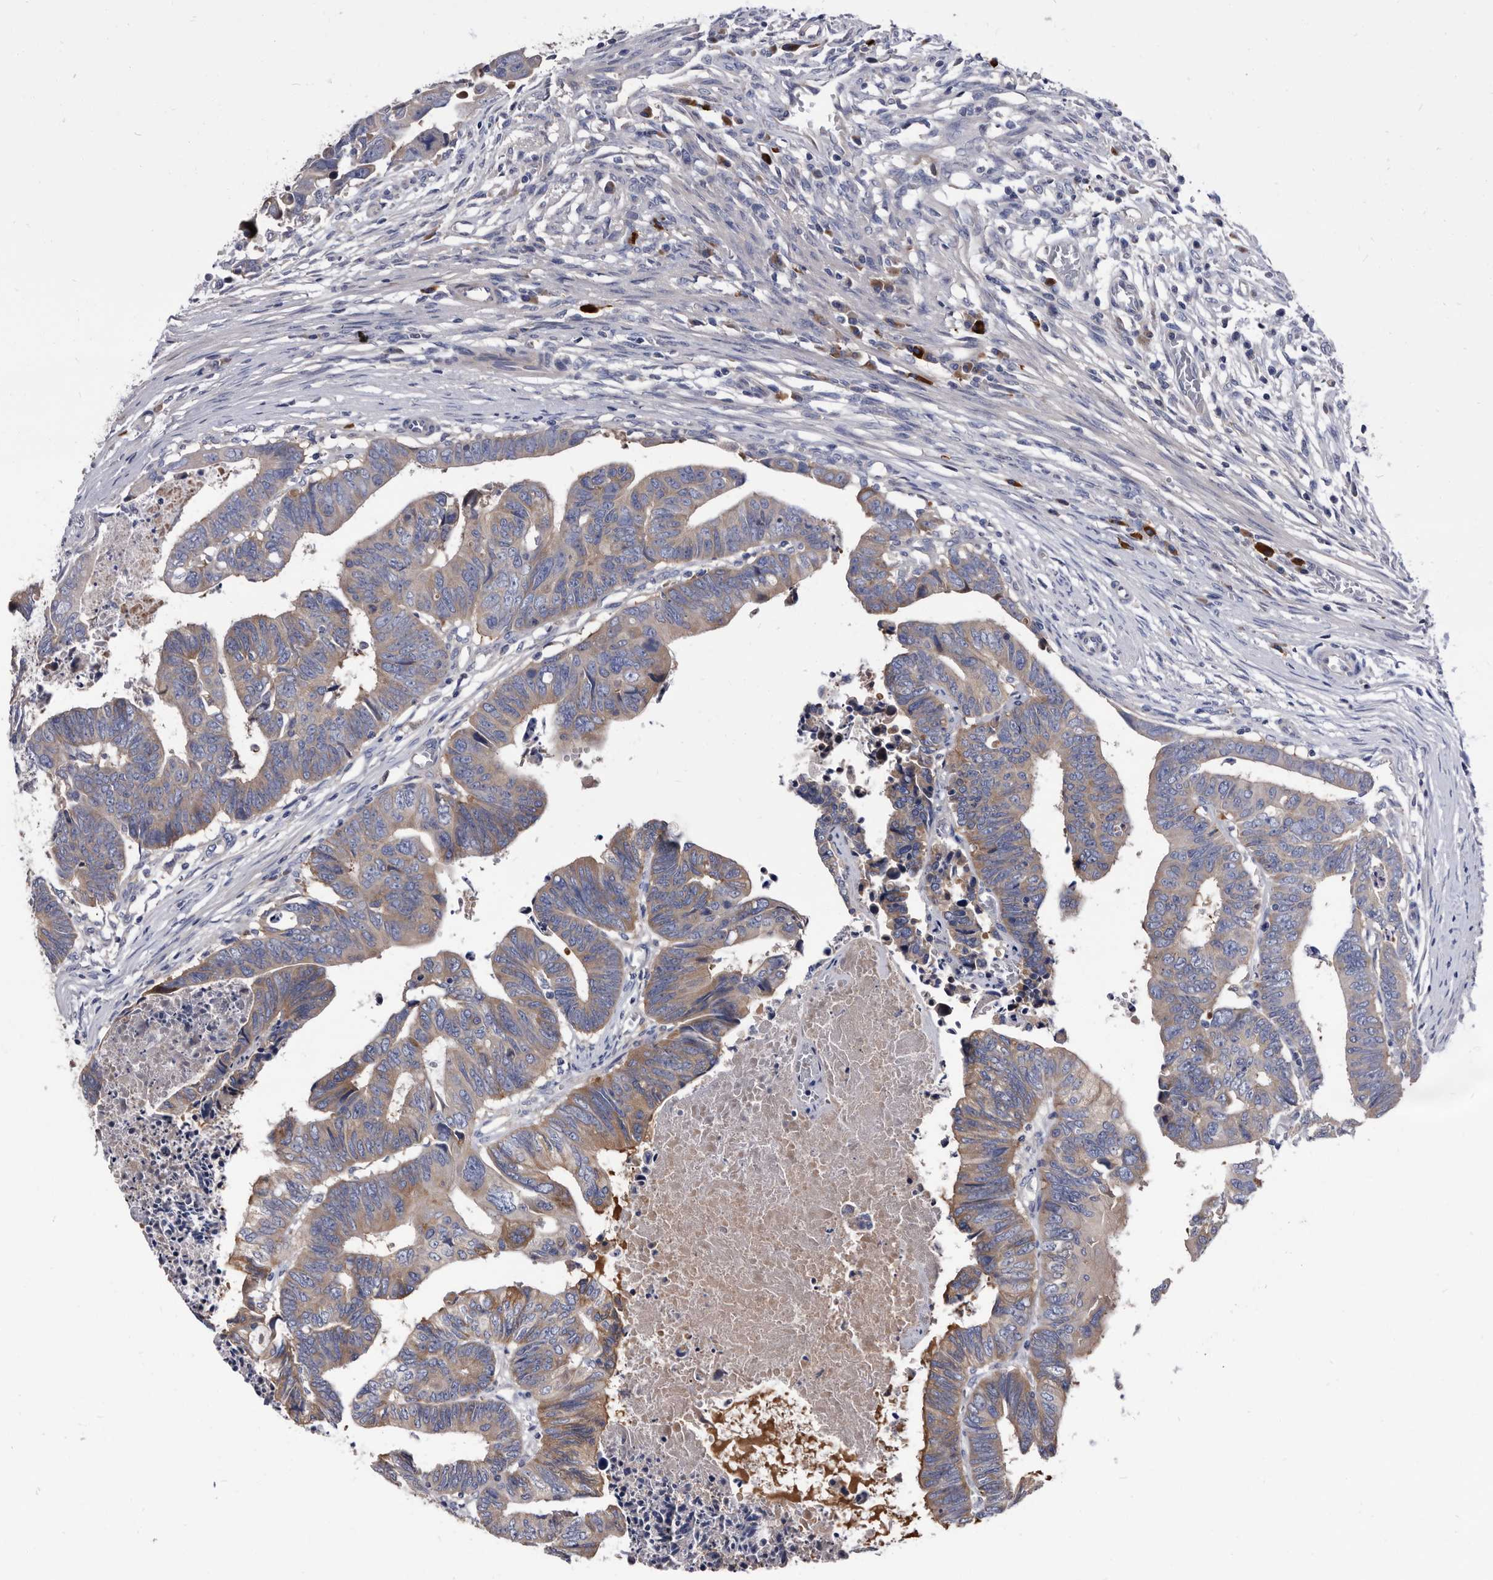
{"staining": {"intensity": "moderate", "quantity": ">75%", "location": "cytoplasmic/membranous"}, "tissue": "colorectal cancer", "cell_type": "Tumor cells", "image_type": "cancer", "snomed": [{"axis": "morphology", "description": "Adenocarcinoma, NOS"}, {"axis": "topography", "description": "Rectum"}], "caption": "A micrograph of colorectal adenocarcinoma stained for a protein reveals moderate cytoplasmic/membranous brown staining in tumor cells. The staining was performed using DAB, with brown indicating positive protein expression. Nuclei are stained blue with hematoxylin.", "gene": "DTNBP1", "patient": {"sex": "female", "age": 65}}